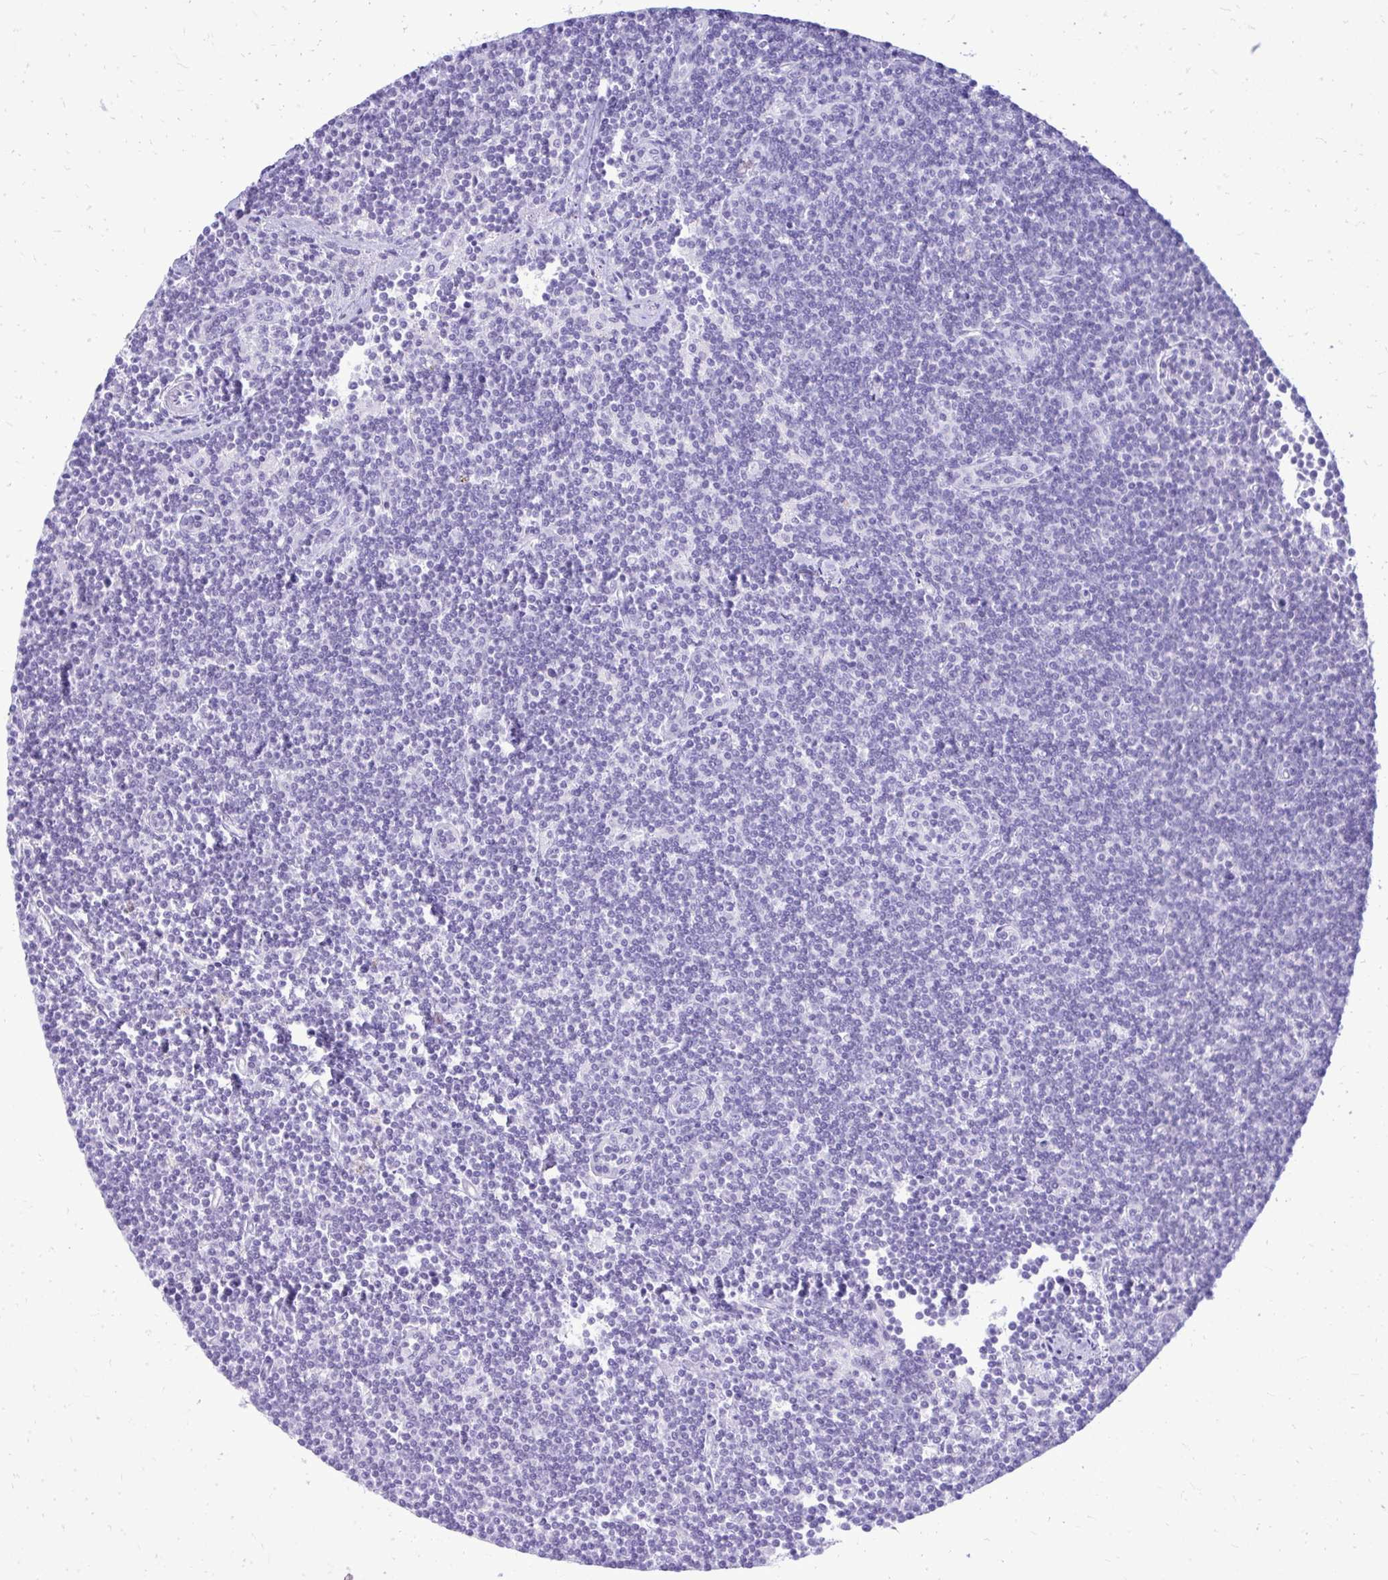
{"staining": {"intensity": "negative", "quantity": "none", "location": "none"}, "tissue": "lymphoma", "cell_type": "Tumor cells", "image_type": "cancer", "snomed": [{"axis": "morphology", "description": "Malignant lymphoma, non-Hodgkin's type, Low grade"}, {"axis": "topography", "description": "Lymph node"}], "caption": "IHC image of neoplastic tissue: human lymphoma stained with DAB reveals no significant protein positivity in tumor cells.", "gene": "RALYL", "patient": {"sex": "female", "age": 73}}